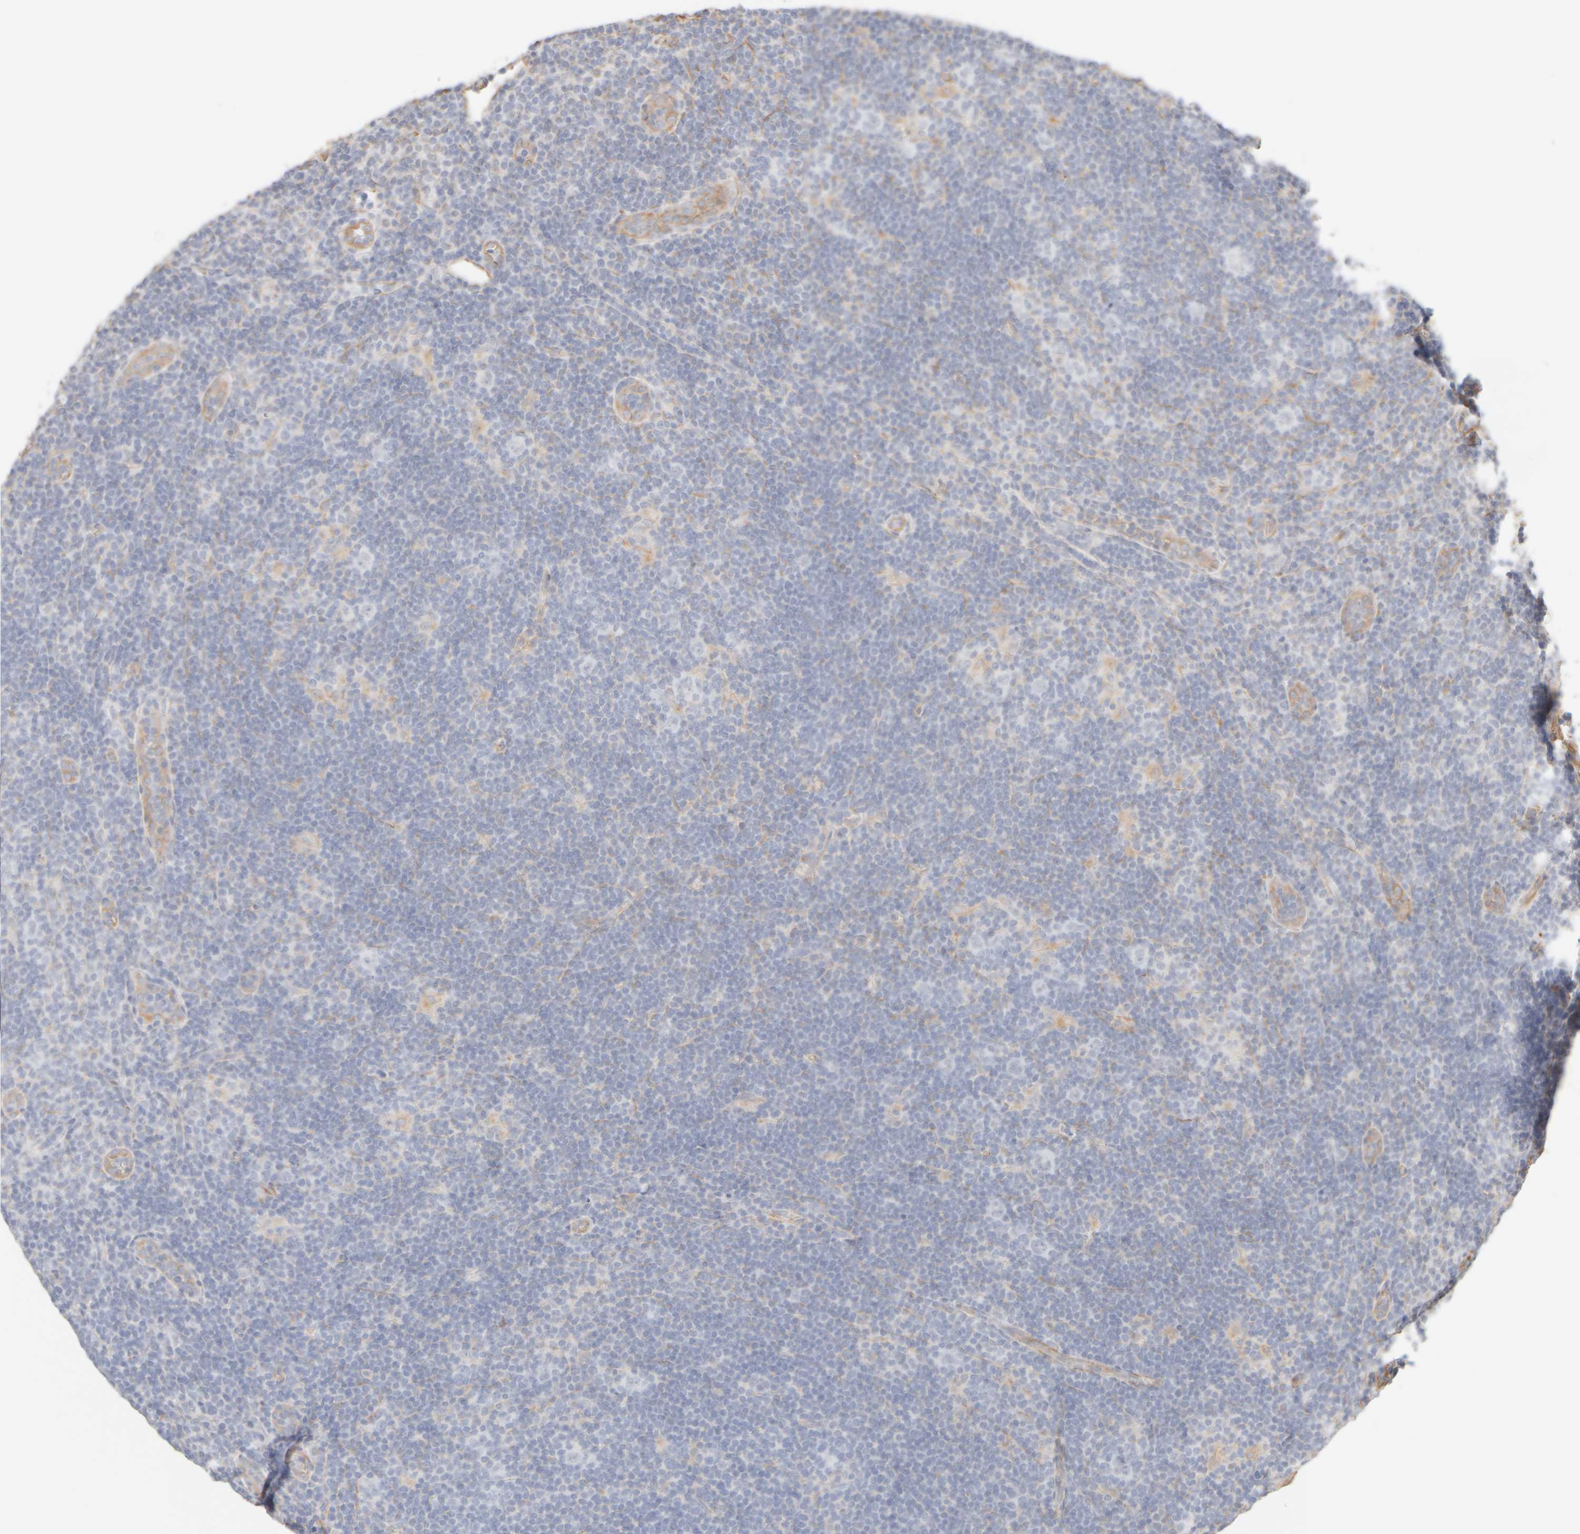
{"staining": {"intensity": "negative", "quantity": "none", "location": "none"}, "tissue": "lymphoma", "cell_type": "Tumor cells", "image_type": "cancer", "snomed": [{"axis": "morphology", "description": "Hodgkin's disease, NOS"}, {"axis": "topography", "description": "Lymph node"}], "caption": "Micrograph shows no protein positivity in tumor cells of lymphoma tissue.", "gene": "KRT15", "patient": {"sex": "female", "age": 57}}